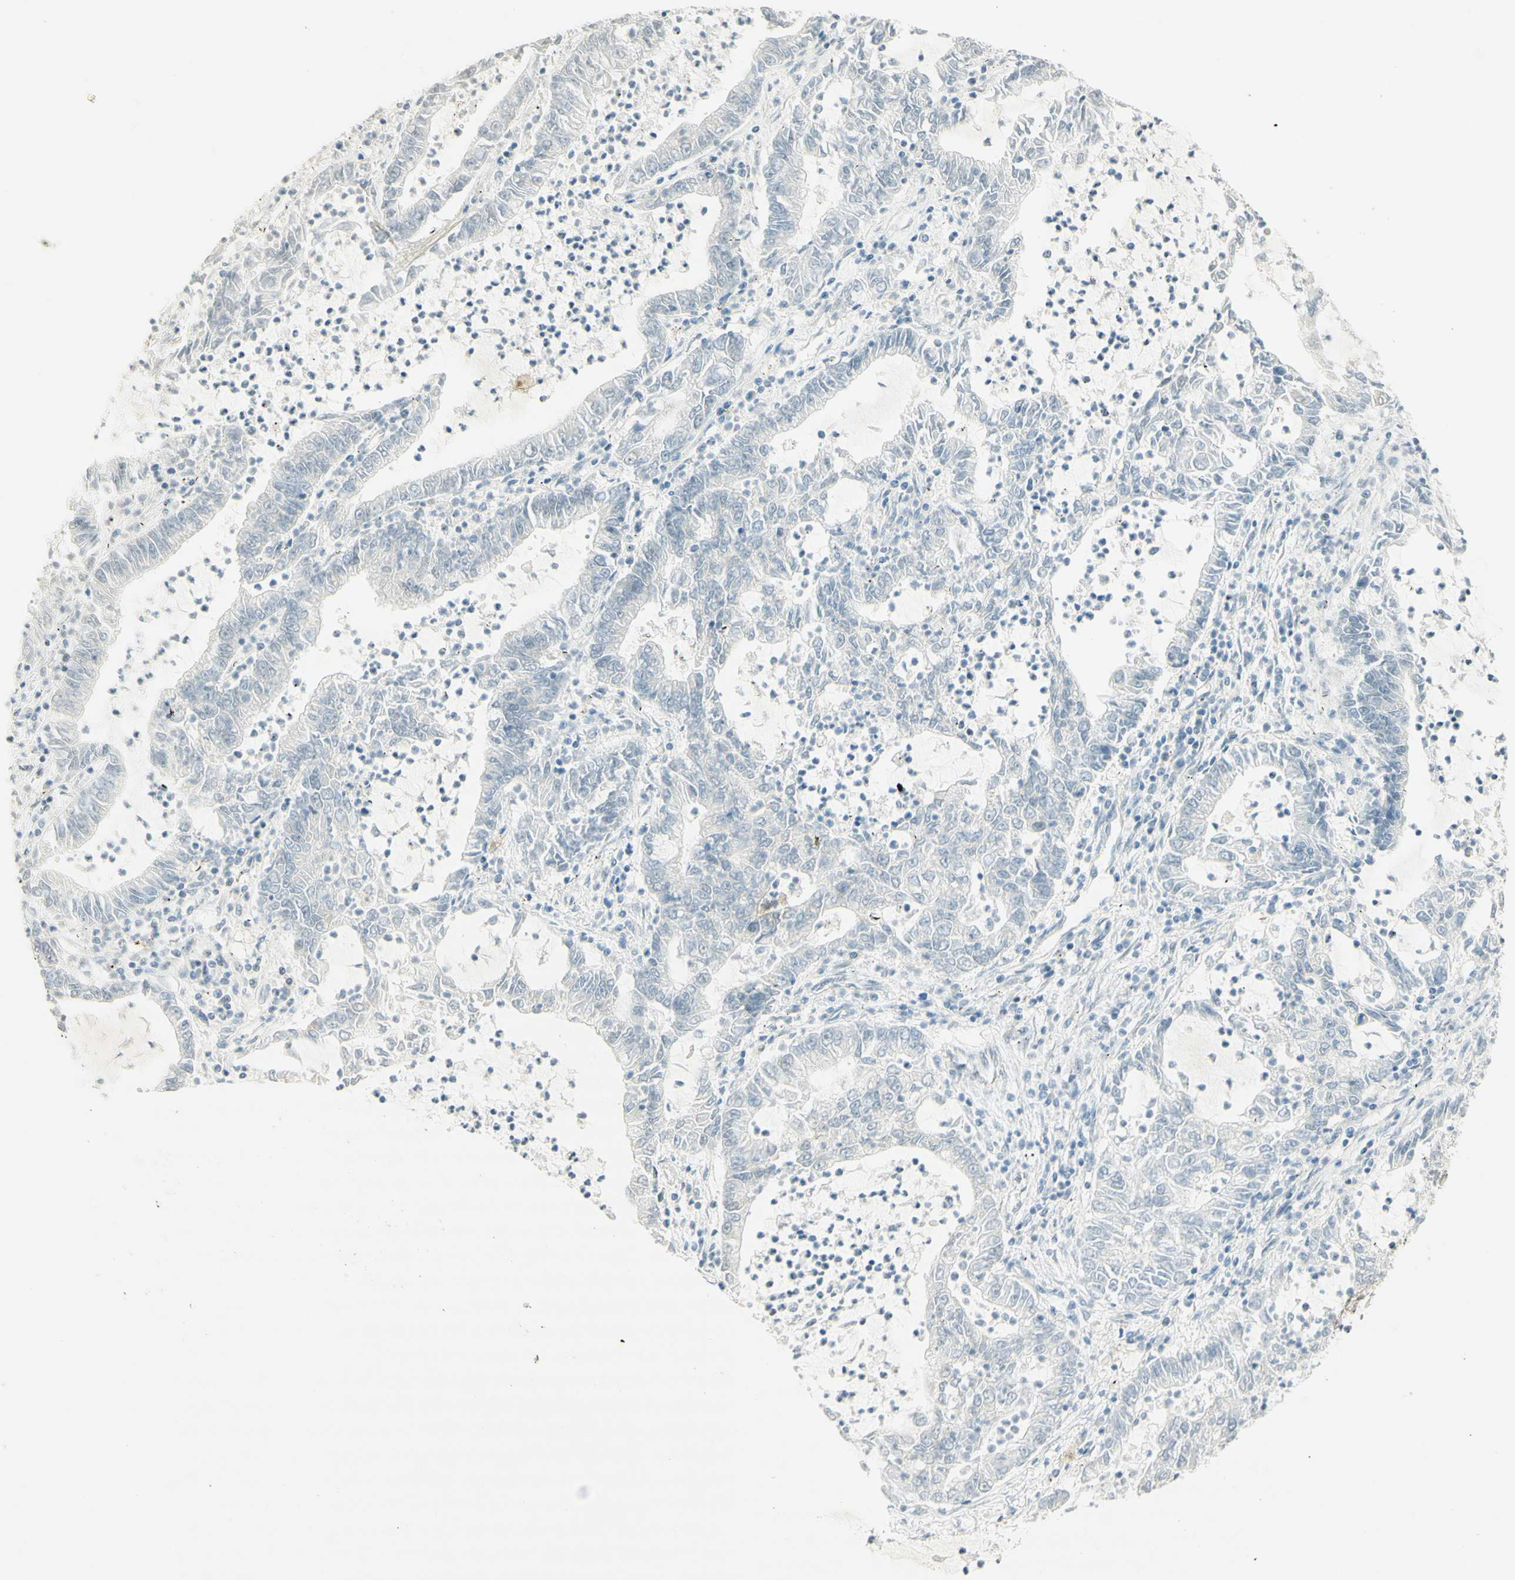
{"staining": {"intensity": "negative", "quantity": "none", "location": "none"}, "tissue": "lung cancer", "cell_type": "Tumor cells", "image_type": "cancer", "snomed": [{"axis": "morphology", "description": "Adenocarcinoma, NOS"}, {"axis": "topography", "description": "Lung"}], "caption": "High power microscopy micrograph of an IHC image of adenocarcinoma (lung), revealing no significant expression in tumor cells.", "gene": "PMS2", "patient": {"sex": "female", "age": 51}}